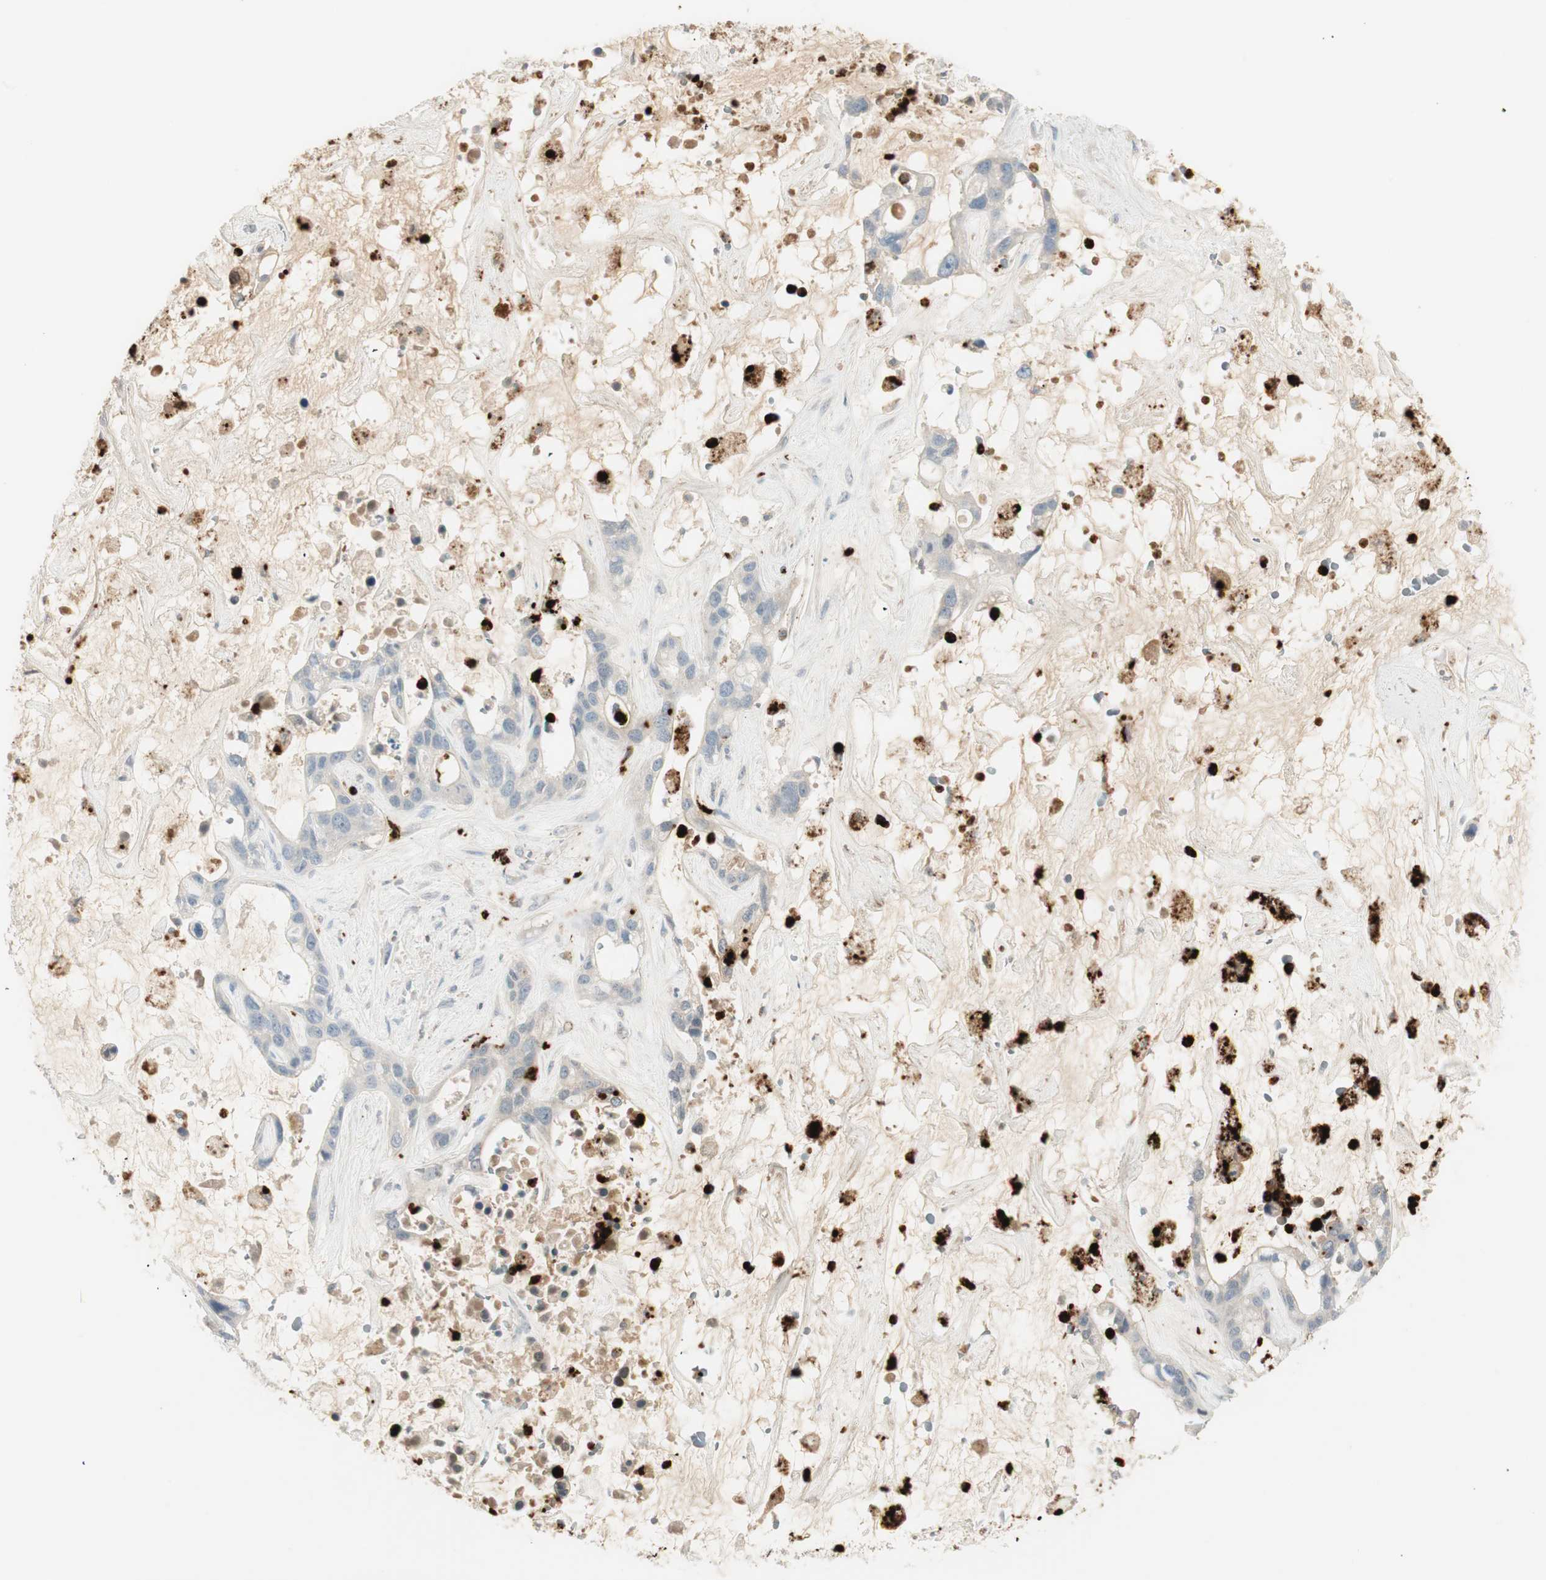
{"staining": {"intensity": "negative", "quantity": "none", "location": "none"}, "tissue": "liver cancer", "cell_type": "Tumor cells", "image_type": "cancer", "snomed": [{"axis": "morphology", "description": "Cholangiocarcinoma"}, {"axis": "topography", "description": "Liver"}], "caption": "This is an immunohistochemistry micrograph of liver cancer. There is no staining in tumor cells.", "gene": "PRTN3", "patient": {"sex": "female", "age": 65}}